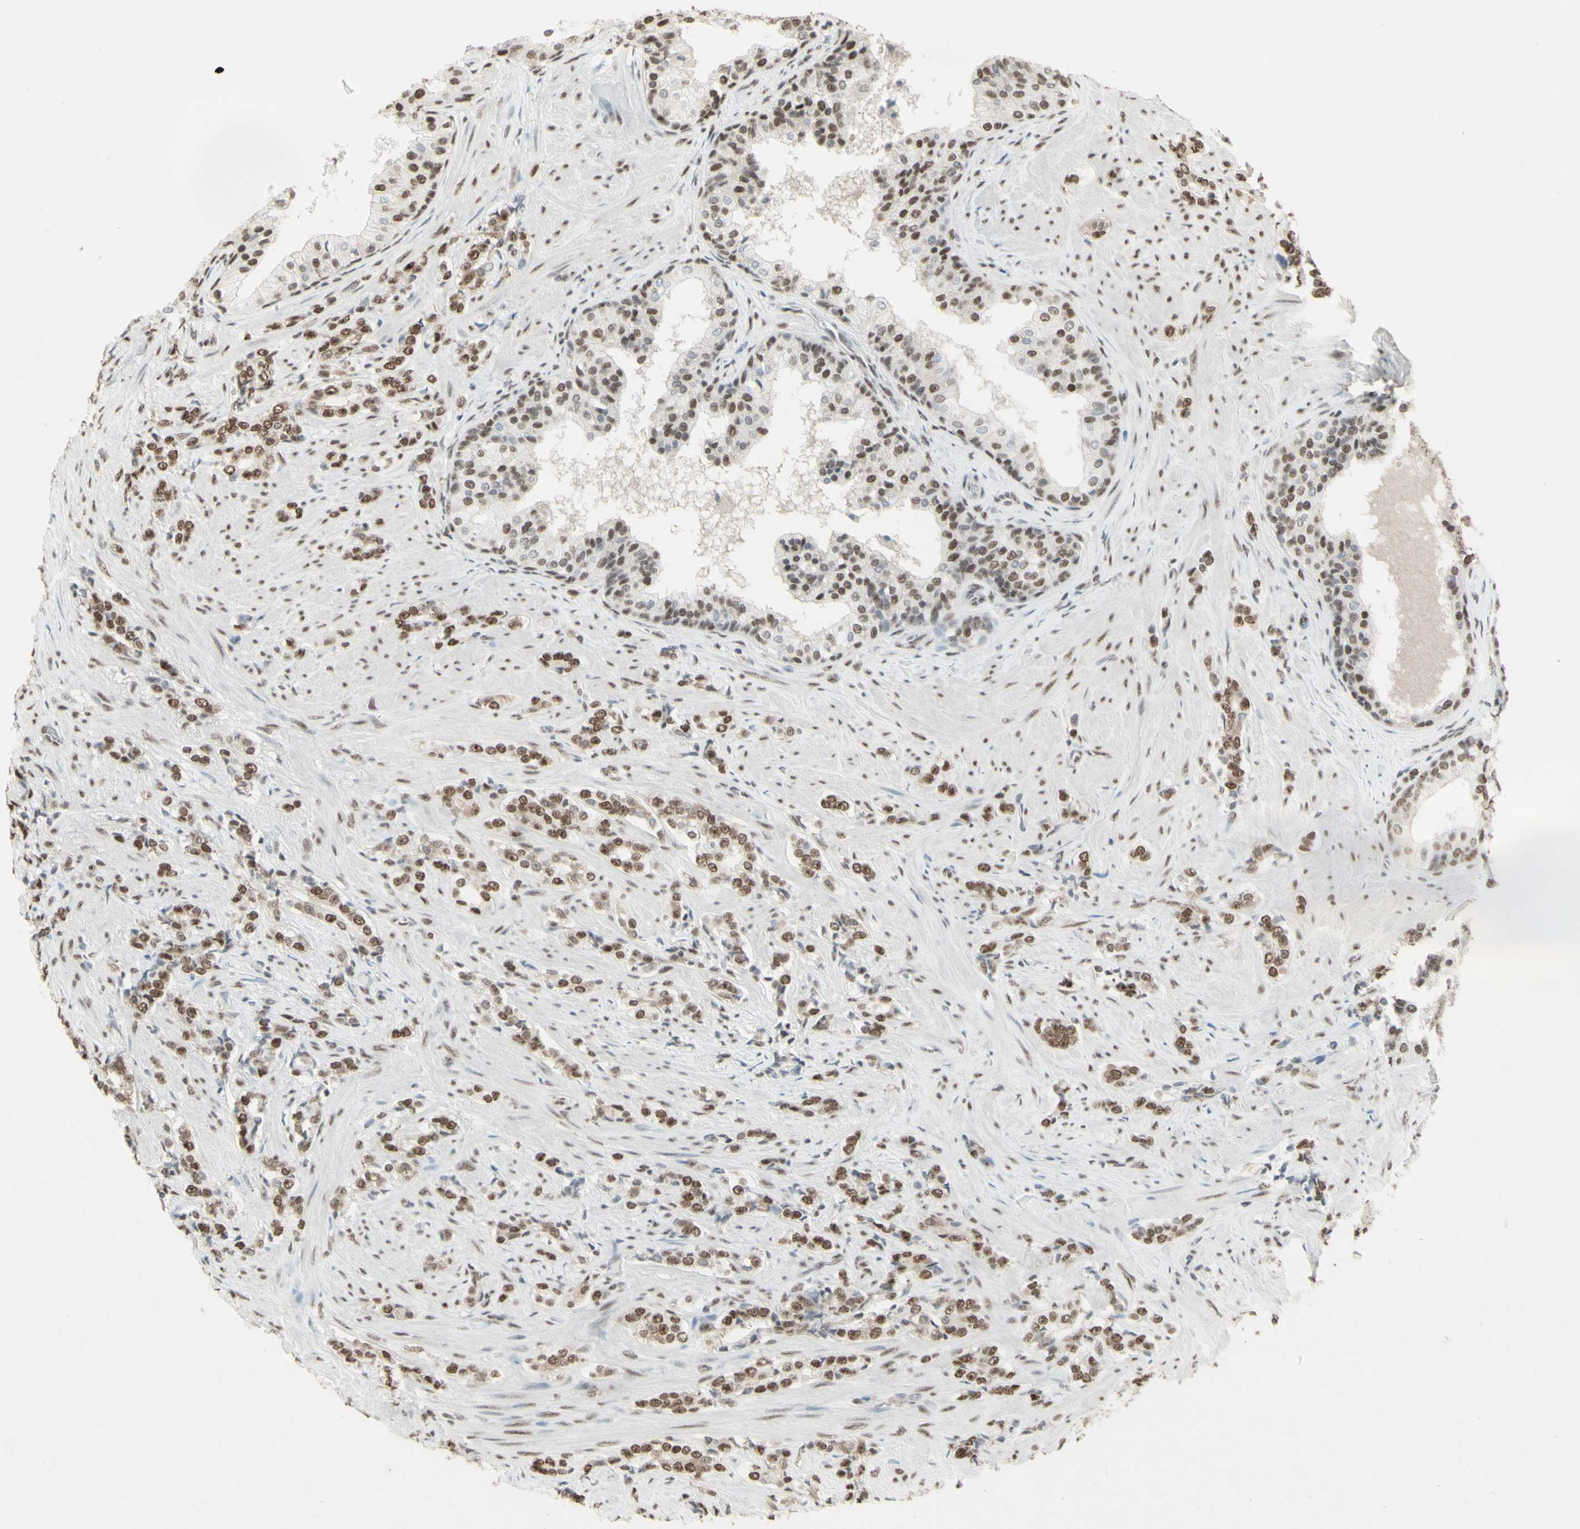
{"staining": {"intensity": "moderate", "quantity": ">75%", "location": "nuclear"}, "tissue": "prostate cancer", "cell_type": "Tumor cells", "image_type": "cancer", "snomed": [{"axis": "morphology", "description": "Adenocarcinoma, Low grade"}, {"axis": "topography", "description": "Prostate"}], "caption": "Prostate cancer stained with immunohistochemistry shows moderate nuclear expression in approximately >75% of tumor cells.", "gene": "TRIM28", "patient": {"sex": "male", "age": 60}}